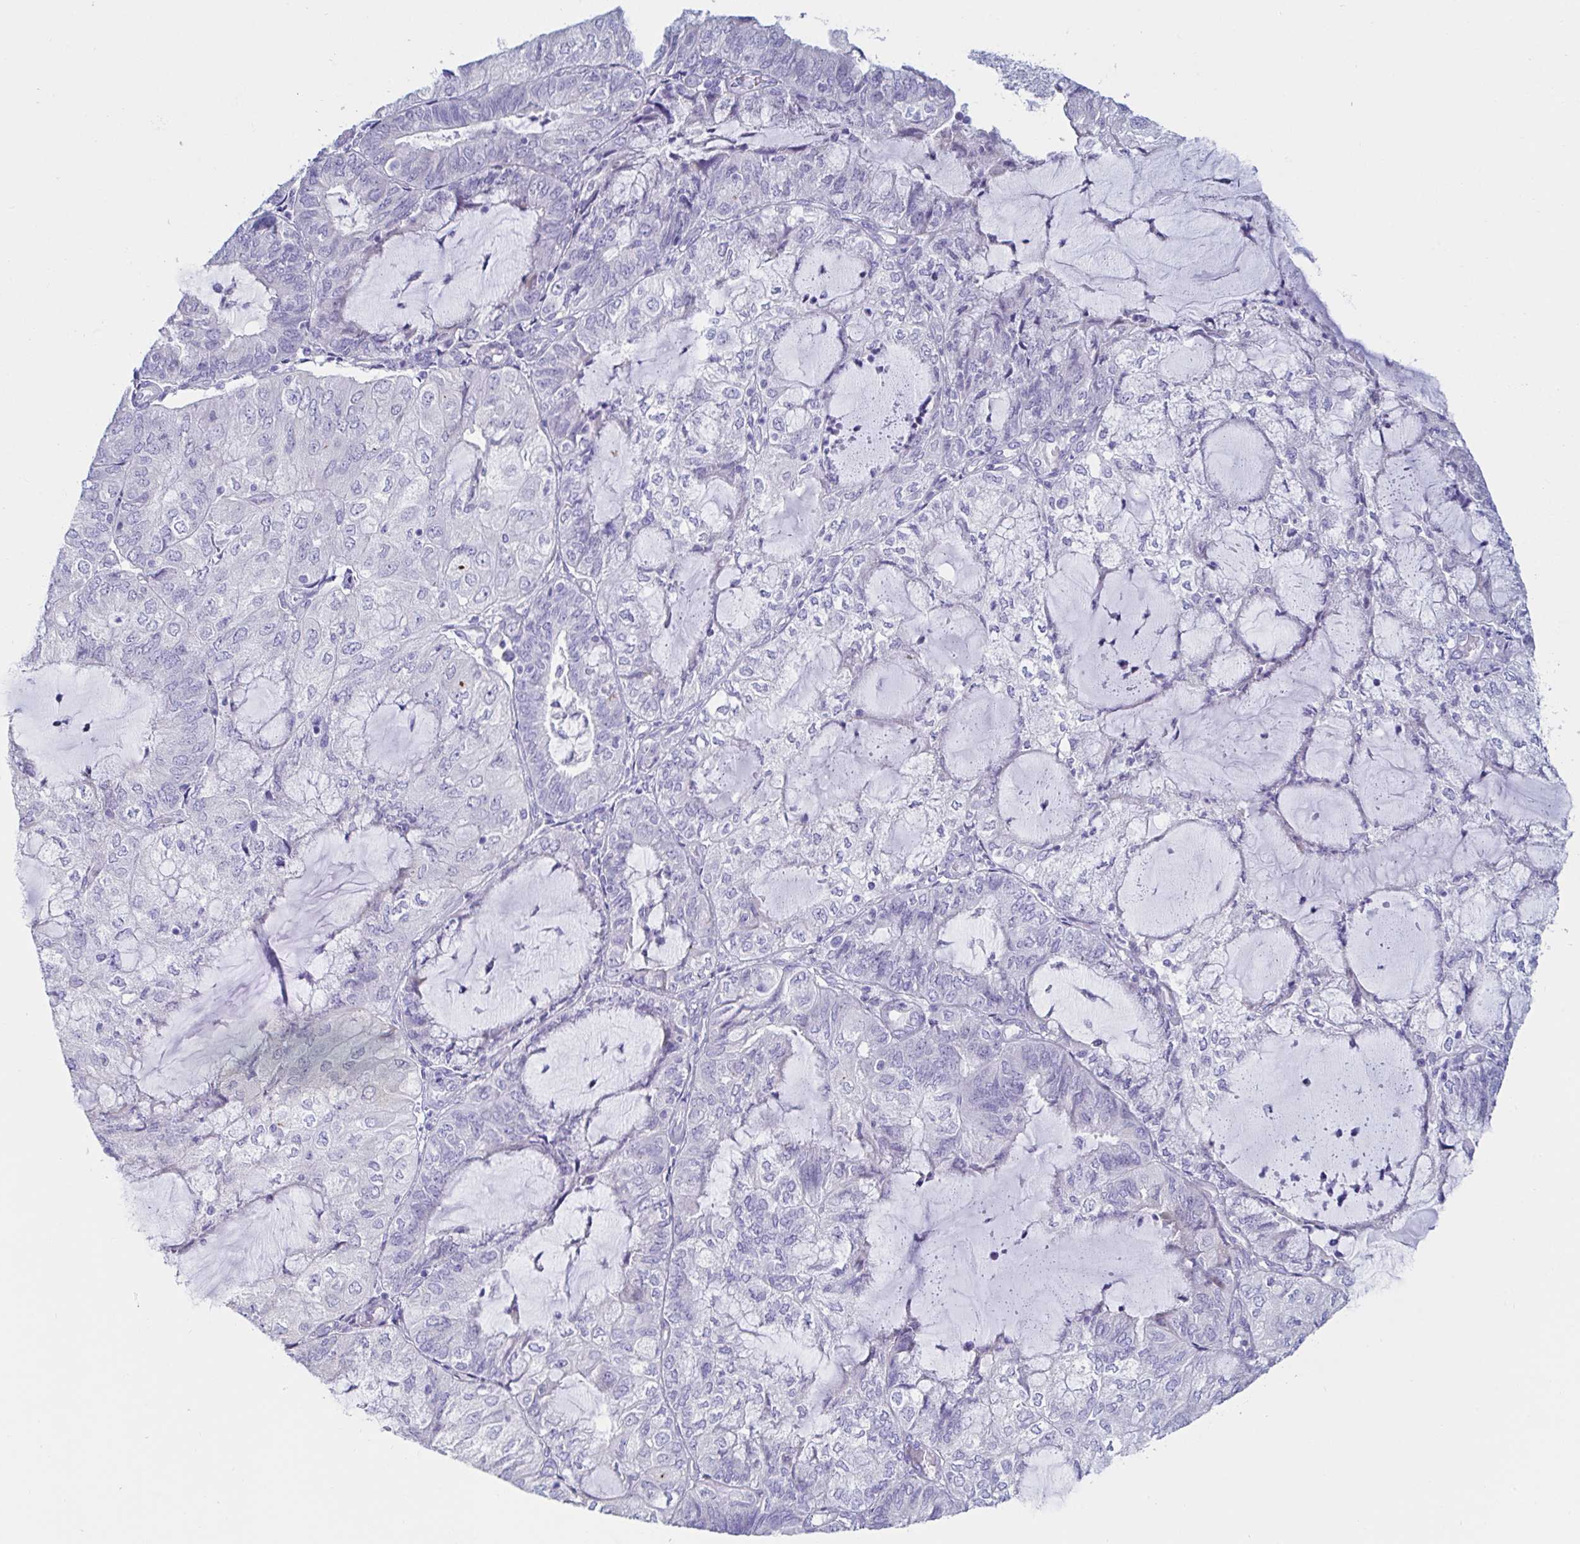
{"staining": {"intensity": "negative", "quantity": "none", "location": "none"}, "tissue": "endometrial cancer", "cell_type": "Tumor cells", "image_type": "cancer", "snomed": [{"axis": "morphology", "description": "Adenocarcinoma, NOS"}, {"axis": "topography", "description": "Endometrium"}], "caption": "Tumor cells show no significant protein expression in endometrial adenocarcinoma.", "gene": "C4orf17", "patient": {"sex": "female", "age": 81}}